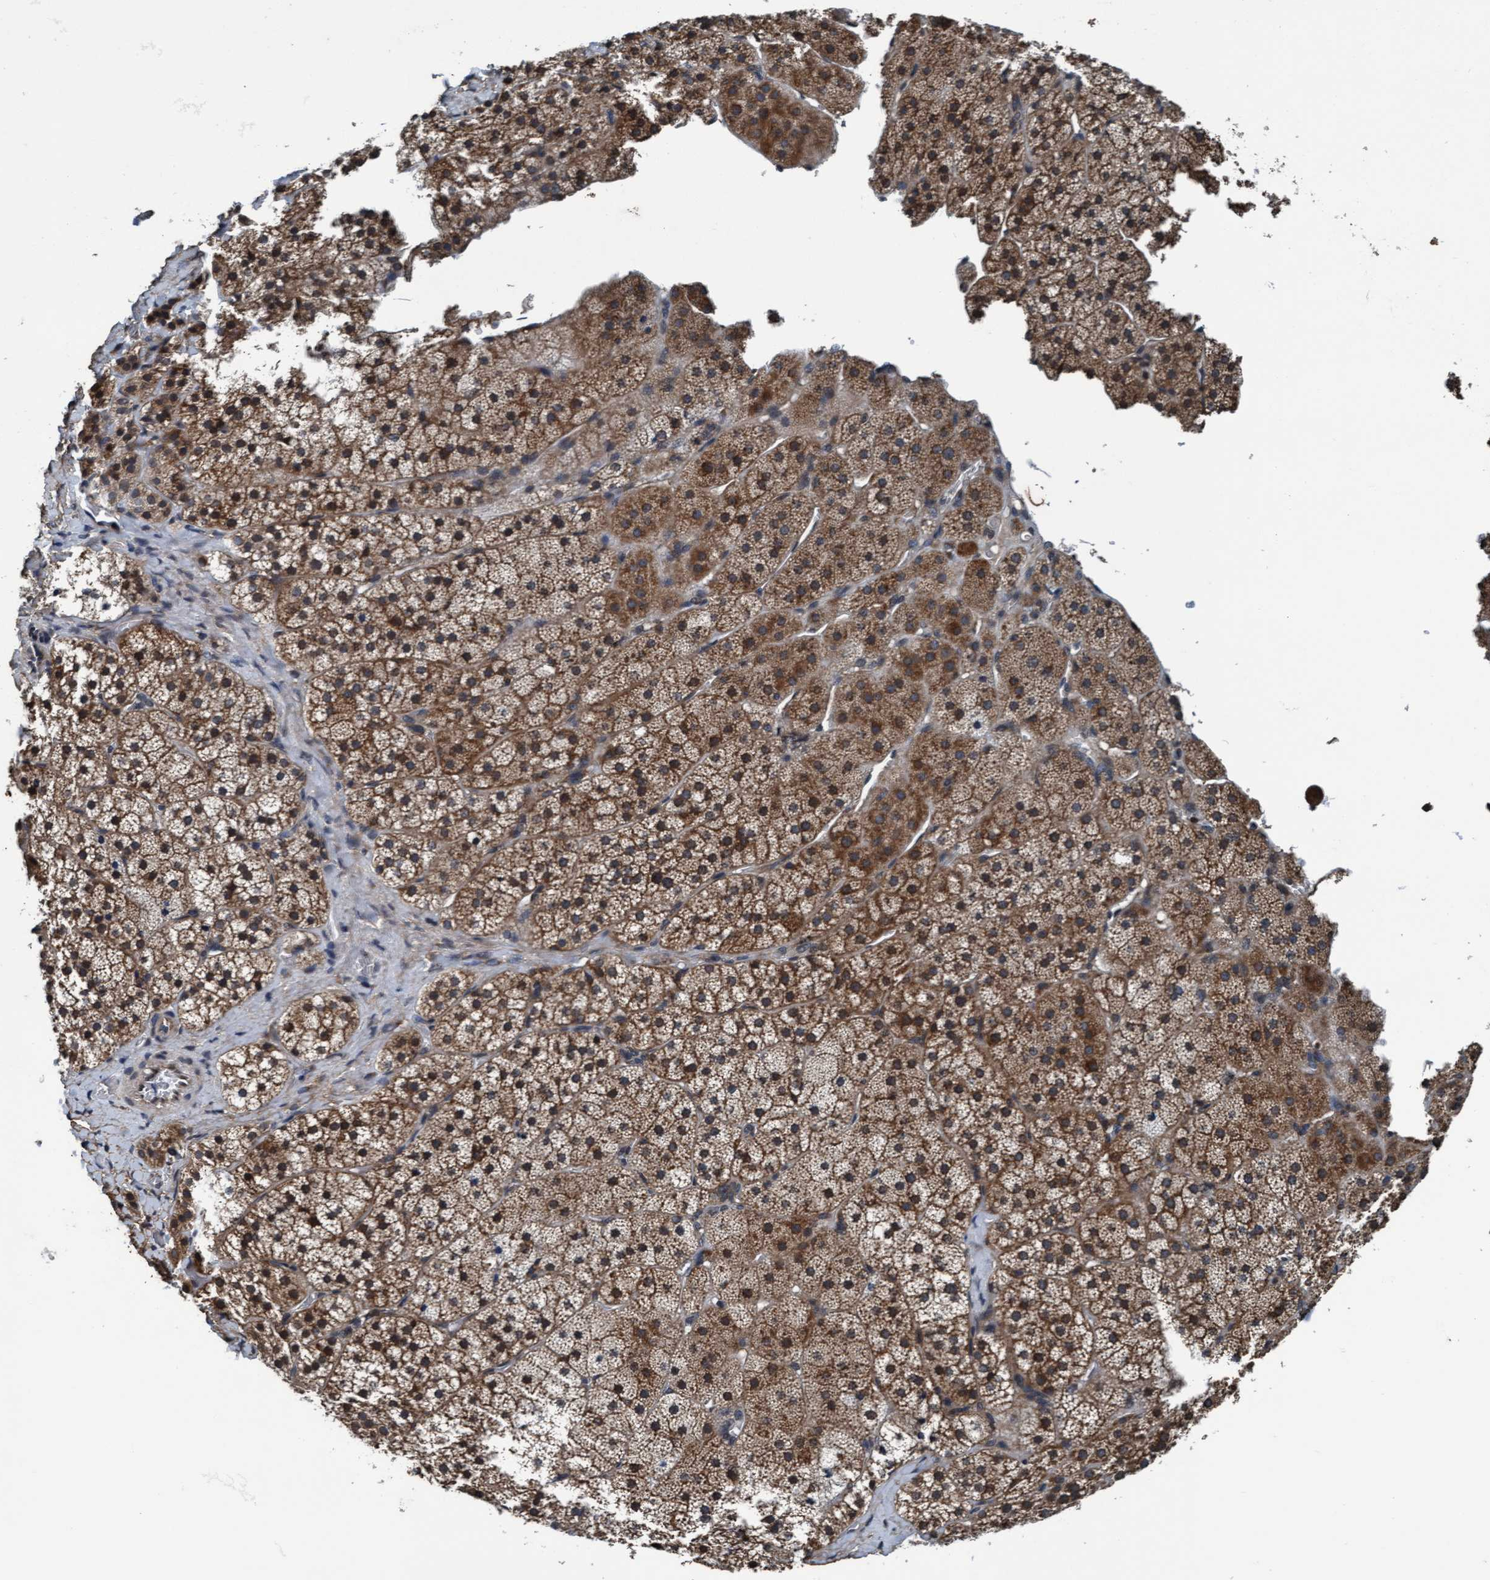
{"staining": {"intensity": "moderate", "quantity": ">75%", "location": "cytoplasmic/membranous"}, "tissue": "adrenal gland", "cell_type": "Glandular cells", "image_type": "normal", "snomed": [{"axis": "morphology", "description": "Normal tissue, NOS"}, {"axis": "topography", "description": "Adrenal gland"}], "caption": "Protein positivity by immunohistochemistry (IHC) displays moderate cytoplasmic/membranous staining in about >75% of glandular cells in normal adrenal gland.", "gene": "WASF1", "patient": {"sex": "female", "age": 44}}